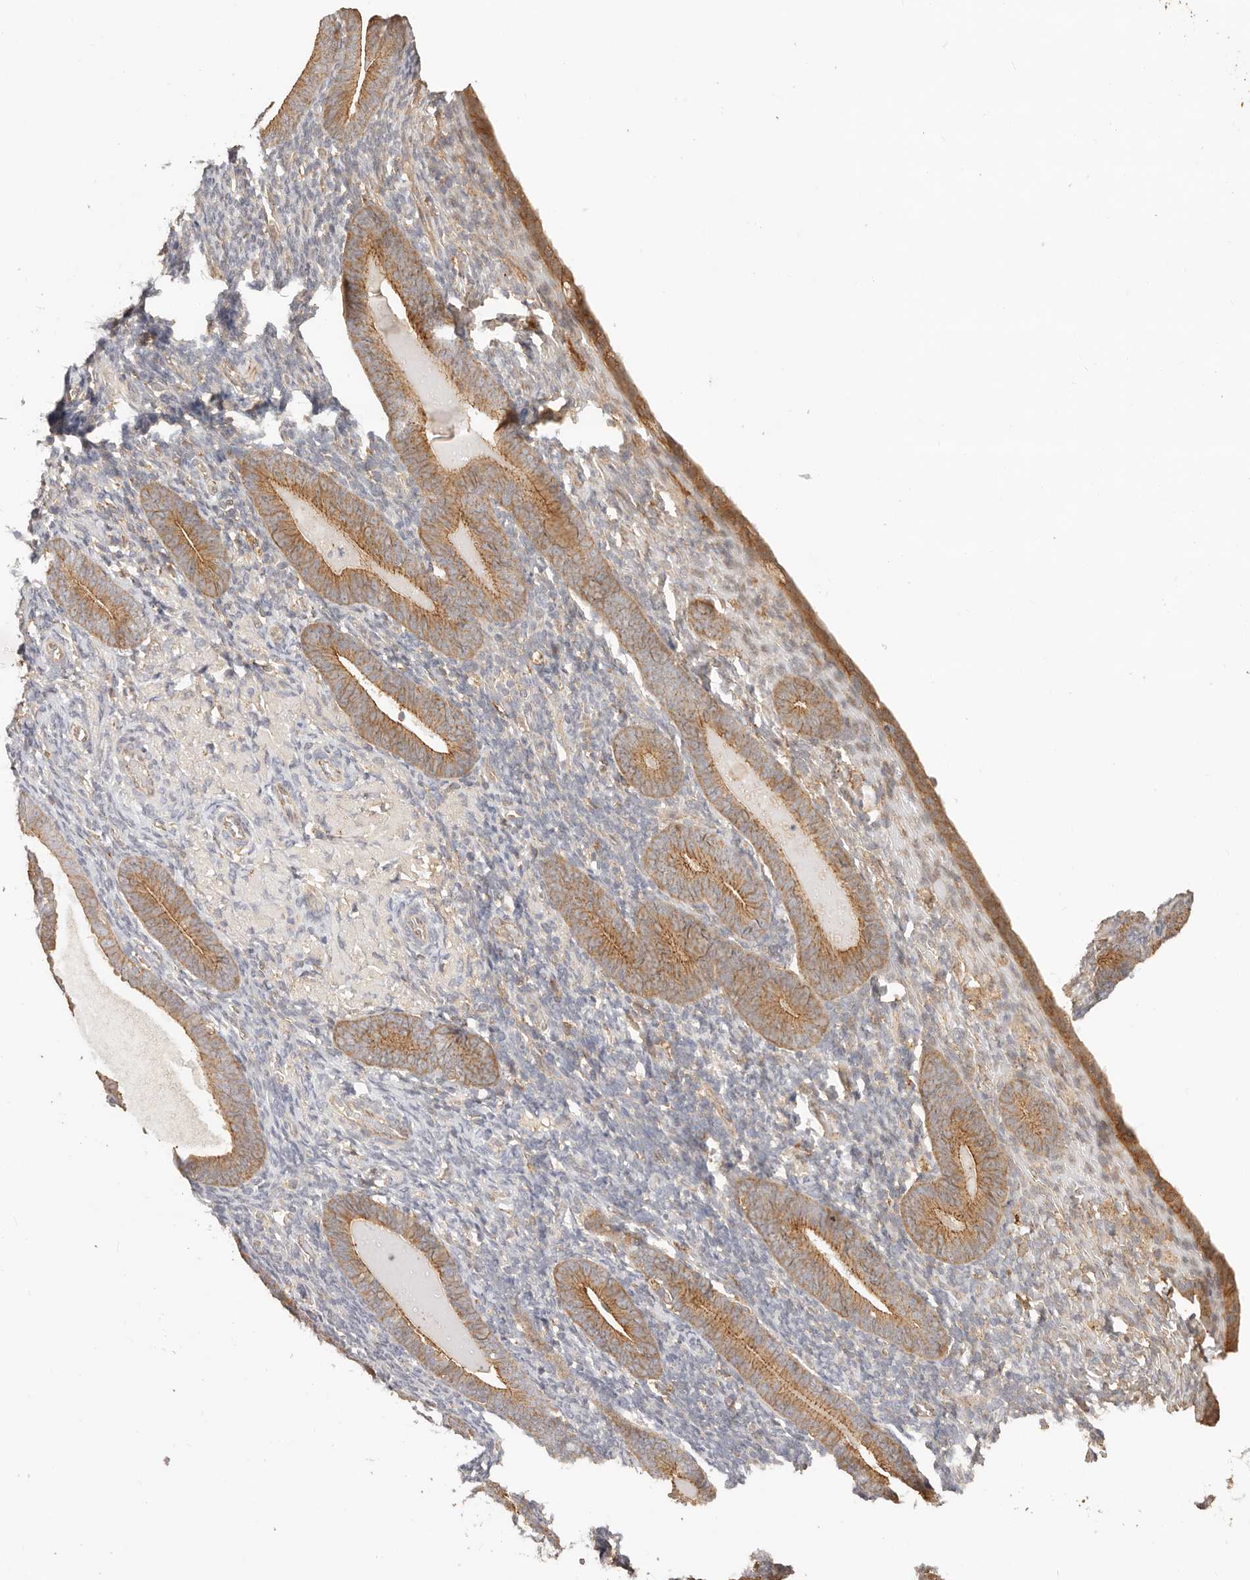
{"staining": {"intensity": "weak", "quantity": "<25%", "location": "cytoplasmic/membranous"}, "tissue": "endometrium", "cell_type": "Cells in endometrial stroma", "image_type": "normal", "snomed": [{"axis": "morphology", "description": "Normal tissue, NOS"}, {"axis": "topography", "description": "Endometrium"}], "caption": "The histopathology image shows no staining of cells in endometrial stroma in normal endometrium.", "gene": "AFDN", "patient": {"sex": "female", "age": 51}}